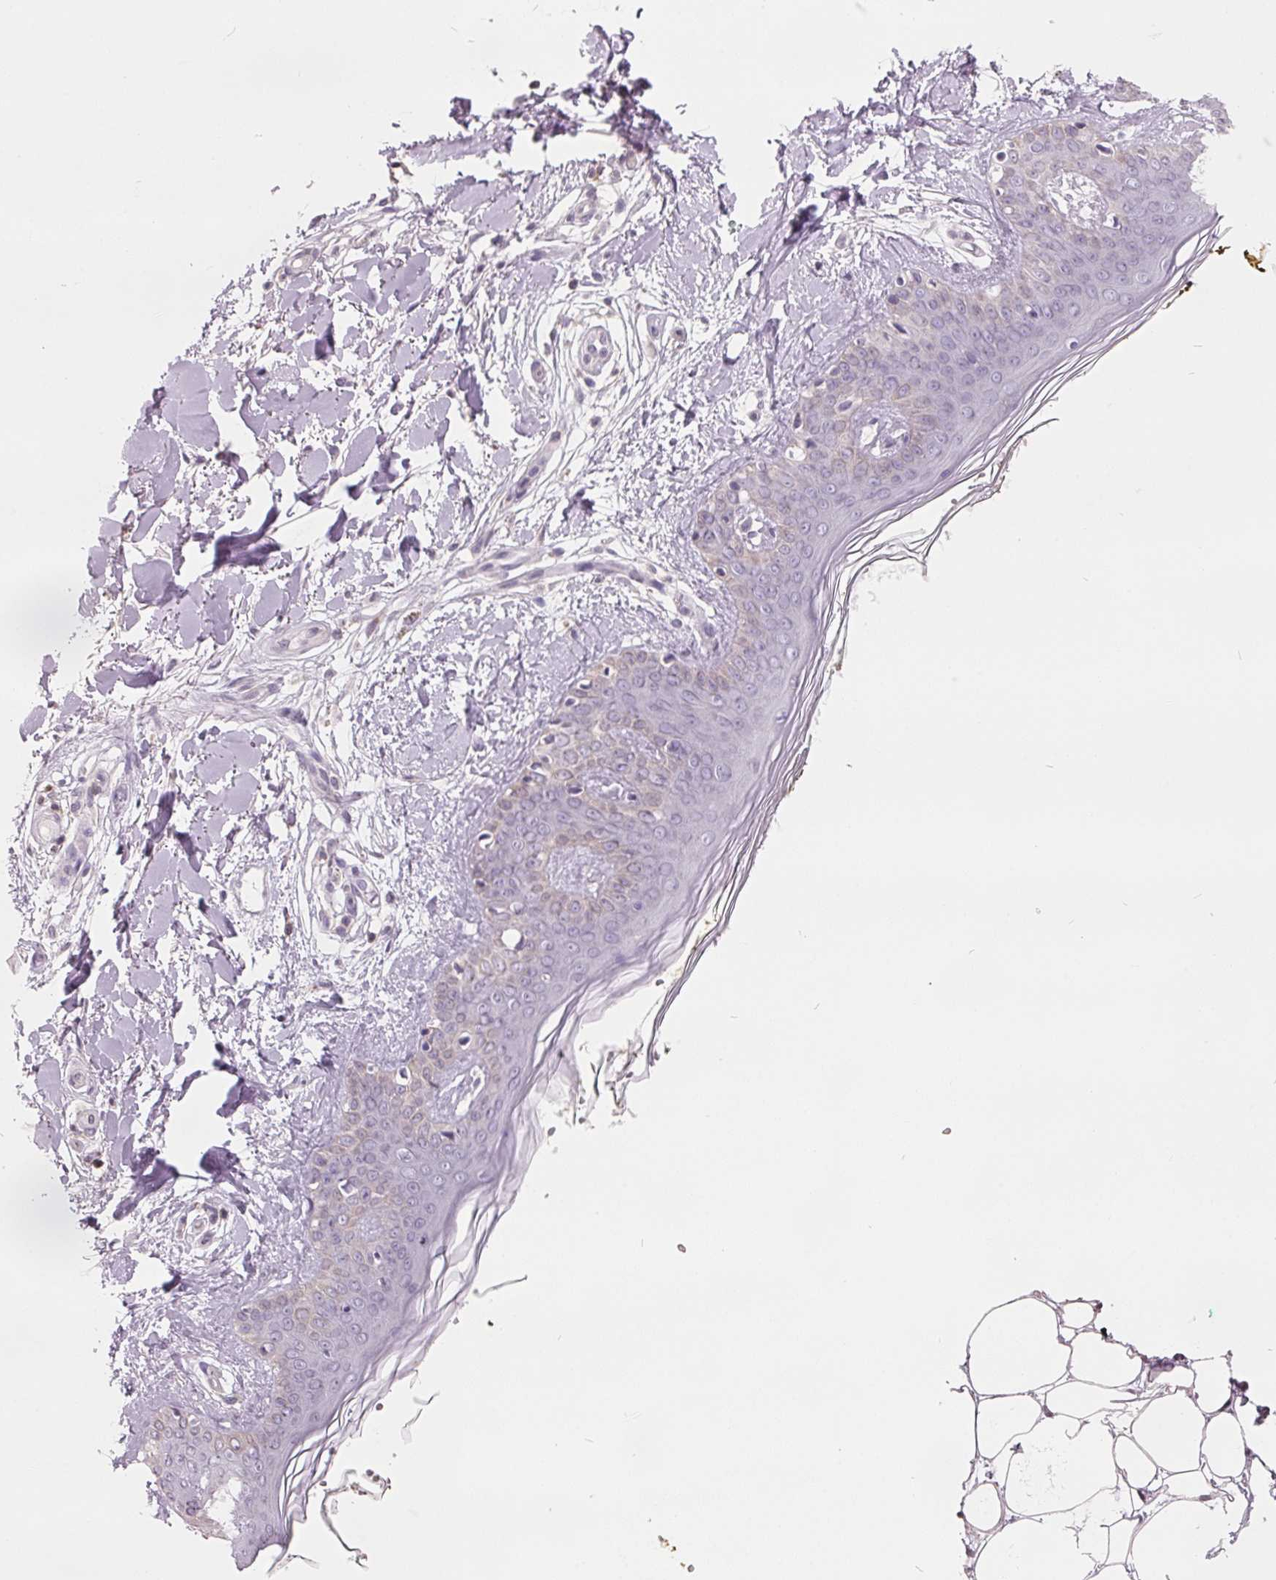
{"staining": {"intensity": "negative", "quantity": "none", "location": "none"}, "tissue": "skin", "cell_type": "Fibroblasts", "image_type": "normal", "snomed": [{"axis": "morphology", "description": "Normal tissue, NOS"}, {"axis": "topography", "description": "Skin"}], "caption": "High power microscopy image of an immunohistochemistry histopathology image of benign skin, revealing no significant positivity in fibroblasts.", "gene": "FTCD", "patient": {"sex": "female", "age": 34}}